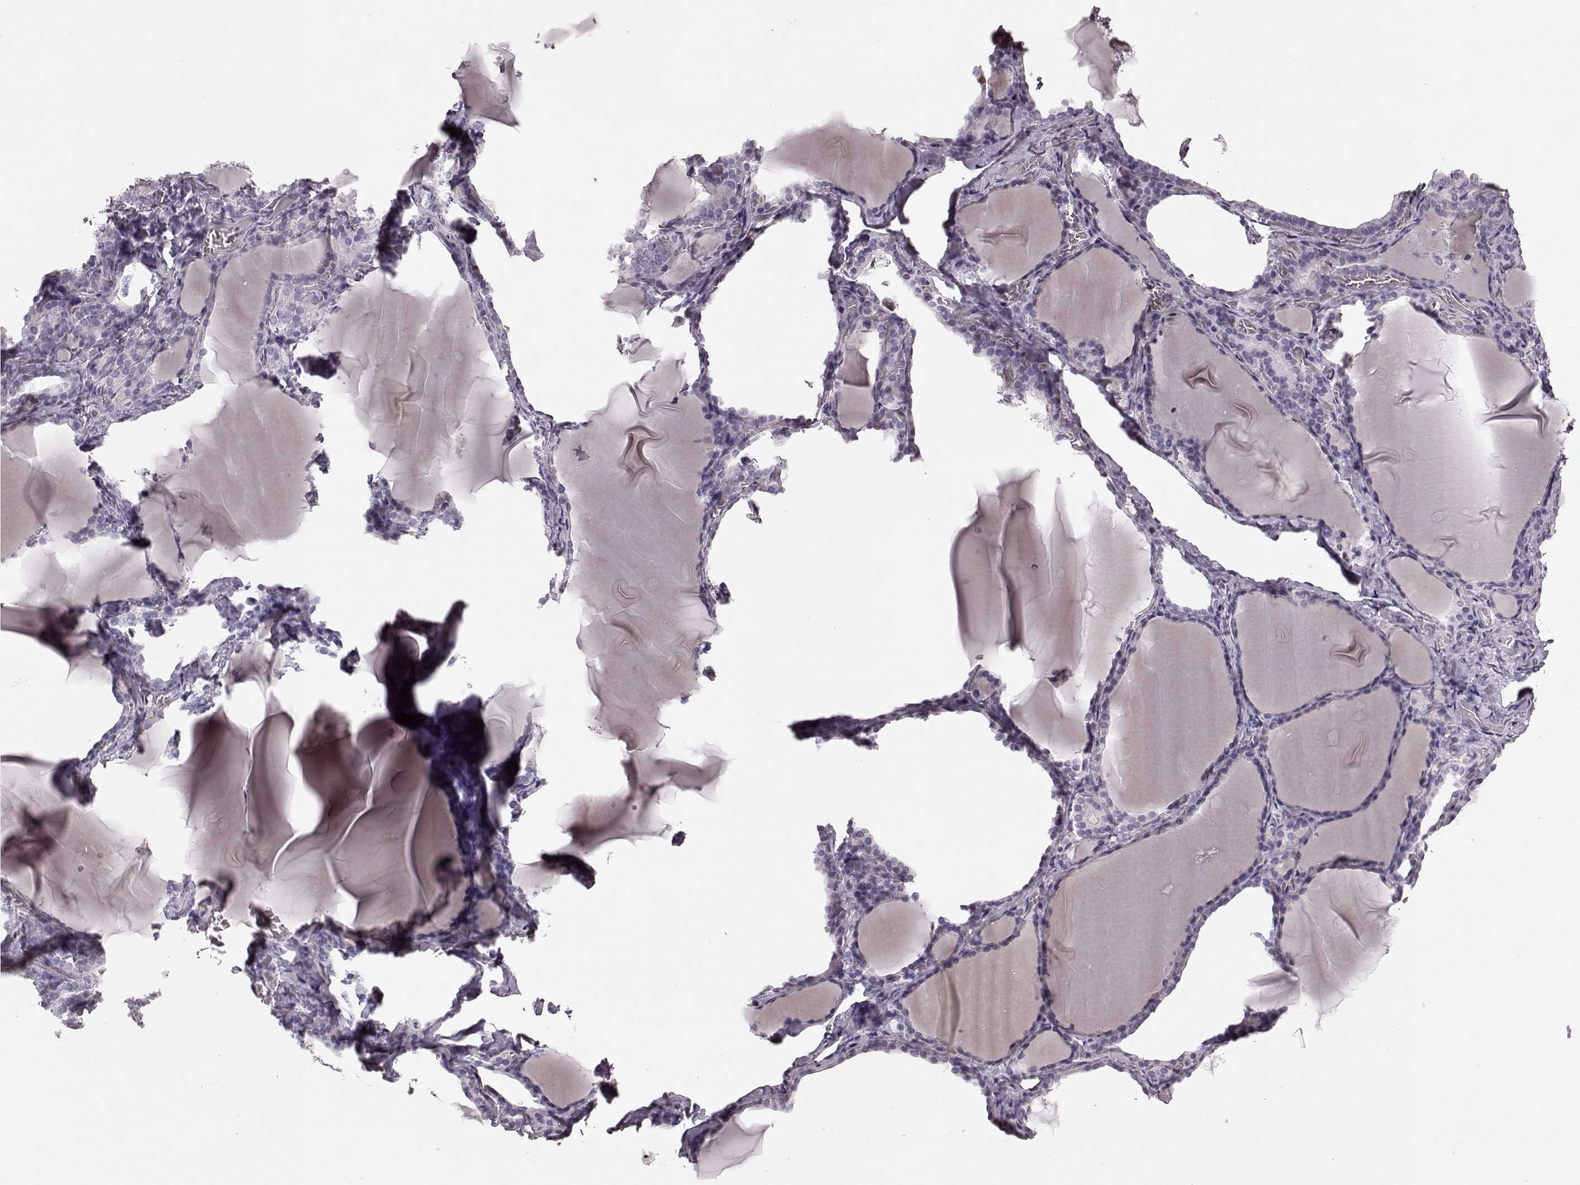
{"staining": {"intensity": "negative", "quantity": "none", "location": "none"}, "tissue": "thyroid gland", "cell_type": "Glandular cells", "image_type": "normal", "snomed": [{"axis": "morphology", "description": "Normal tissue, NOS"}, {"axis": "morphology", "description": "Hyperplasia, NOS"}, {"axis": "topography", "description": "Thyroid gland"}], "caption": "Immunohistochemical staining of normal thyroid gland demonstrates no significant staining in glandular cells.", "gene": "PDCD1", "patient": {"sex": "female", "age": 27}}